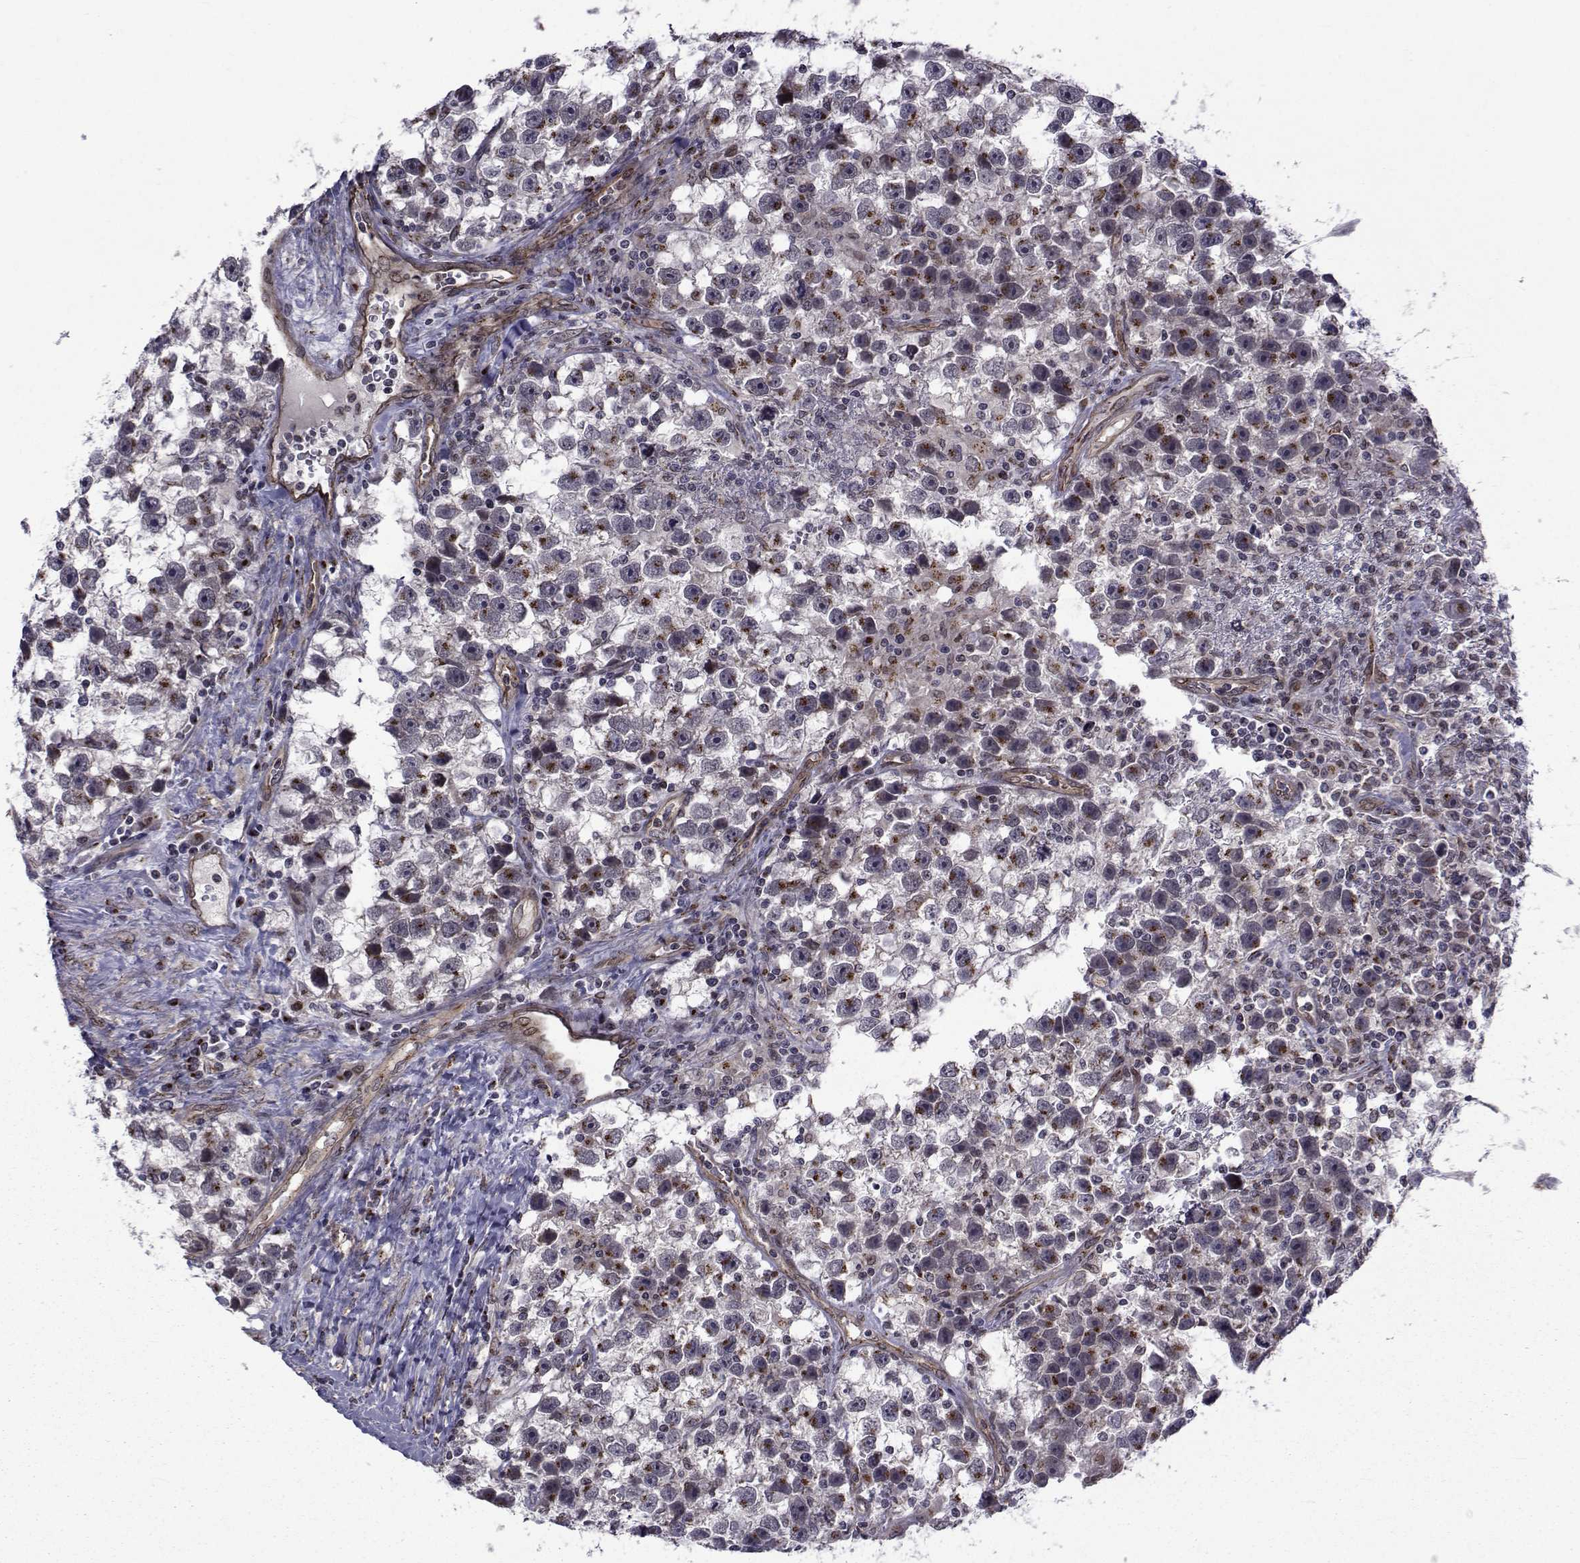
{"staining": {"intensity": "weak", "quantity": "<25%", "location": "cytoplasmic/membranous"}, "tissue": "testis cancer", "cell_type": "Tumor cells", "image_type": "cancer", "snomed": [{"axis": "morphology", "description": "Seminoma, NOS"}, {"axis": "topography", "description": "Testis"}], "caption": "Immunohistochemistry (IHC) micrograph of neoplastic tissue: testis cancer (seminoma) stained with DAB demonstrates no significant protein expression in tumor cells.", "gene": "ATP6V1C2", "patient": {"sex": "male", "age": 43}}